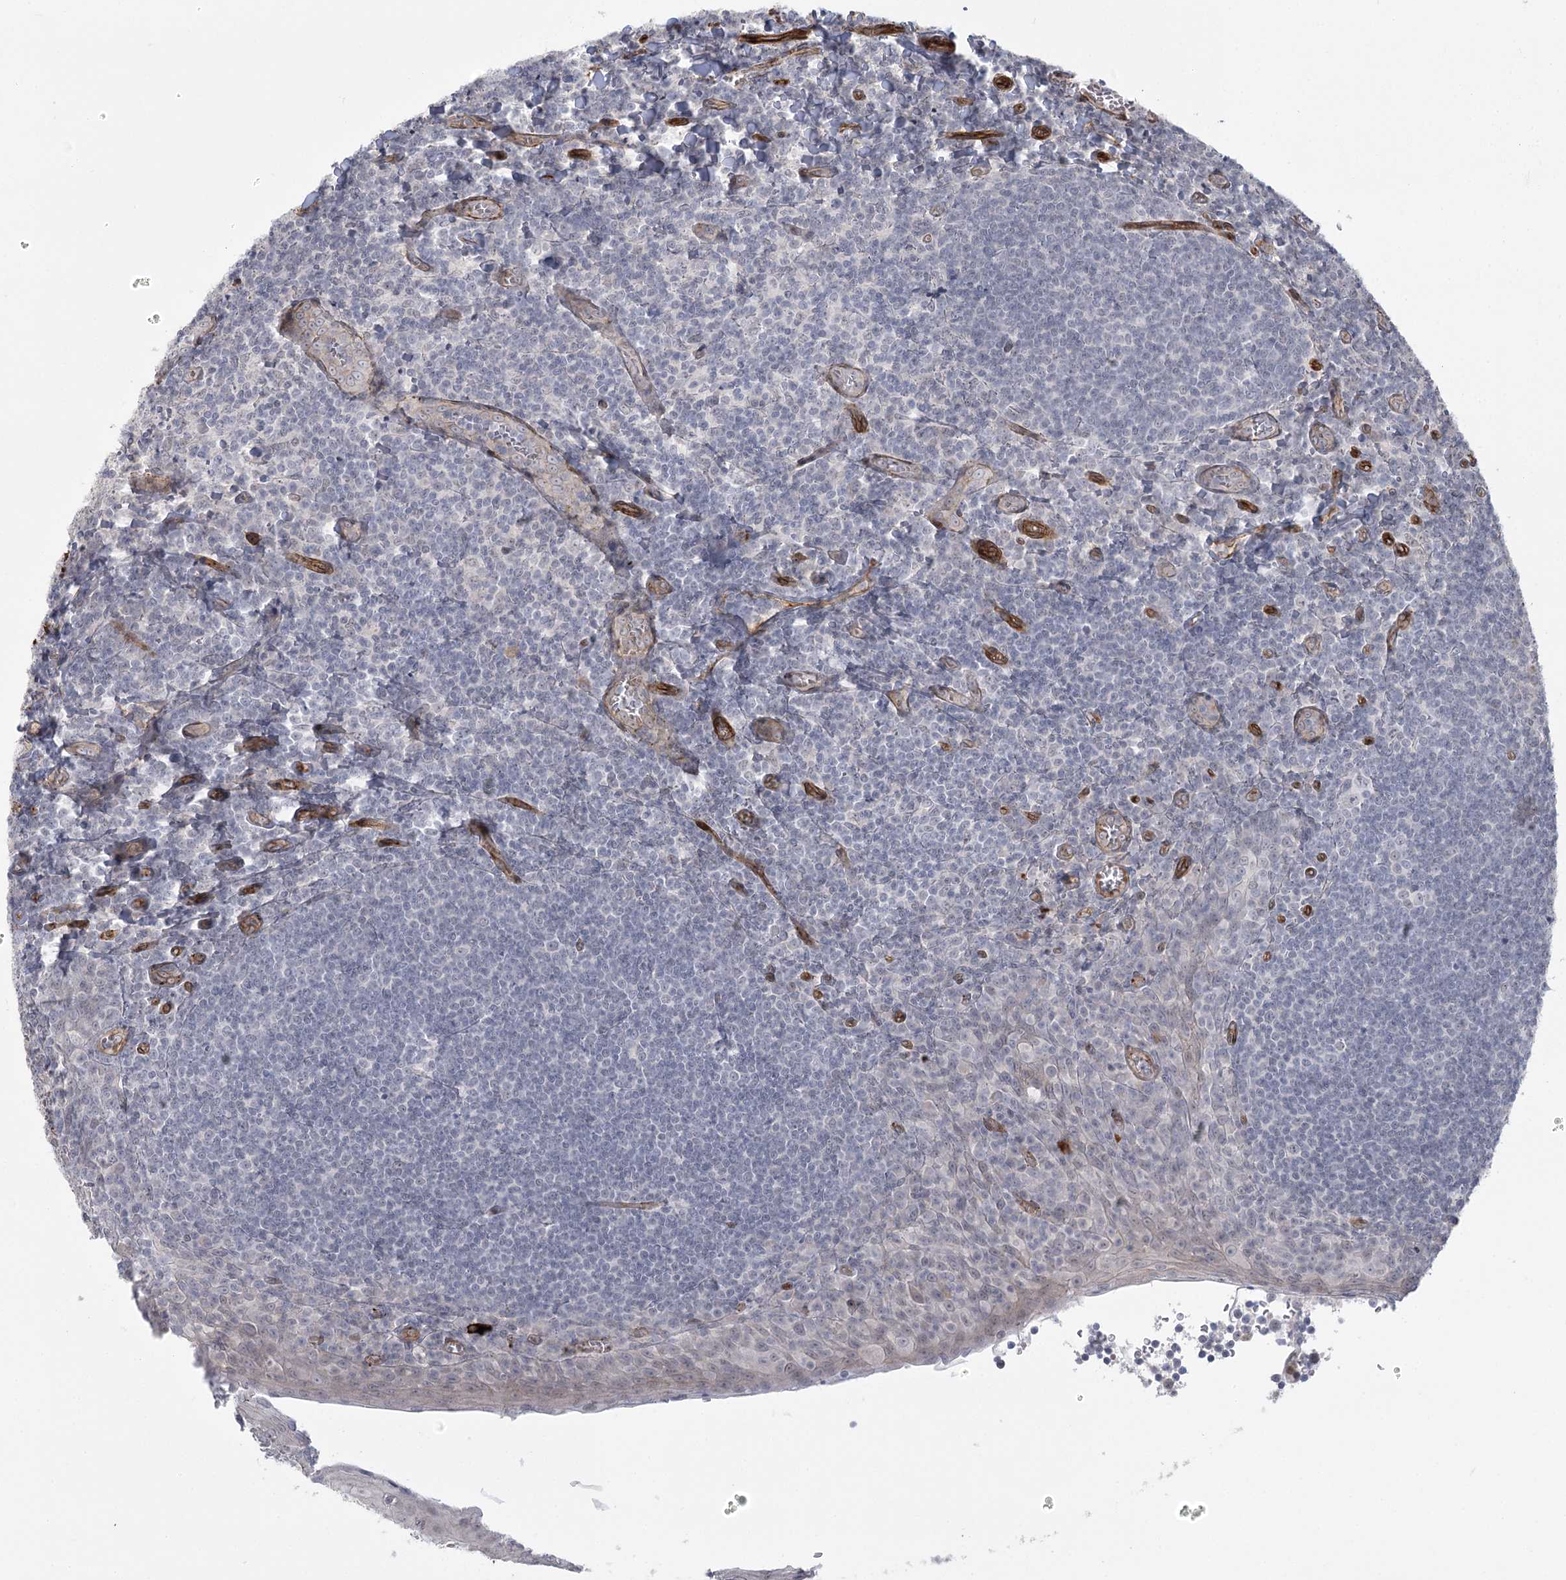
{"staining": {"intensity": "negative", "quantity": "none", "location": "none"}, "tissue": "tonsil", "cell_type": "Germinal center cells", "image_type": "normal", "snomed": [{"axis": "morphology", "description": "Normal tissue, NOS"}, {"axis": "topography", "description": "Tonsil"}], "caption": "Tonsil was stained to show a protein in brown. There is no significant staining in germinal center cells. (Brightfield microscopy of DAB (3,3'-diaminobenzidine) immunohistochemistry (IHC) at high magnification).", "gene": "AMTN", "patient": {"sex": "male", "age": 27}}